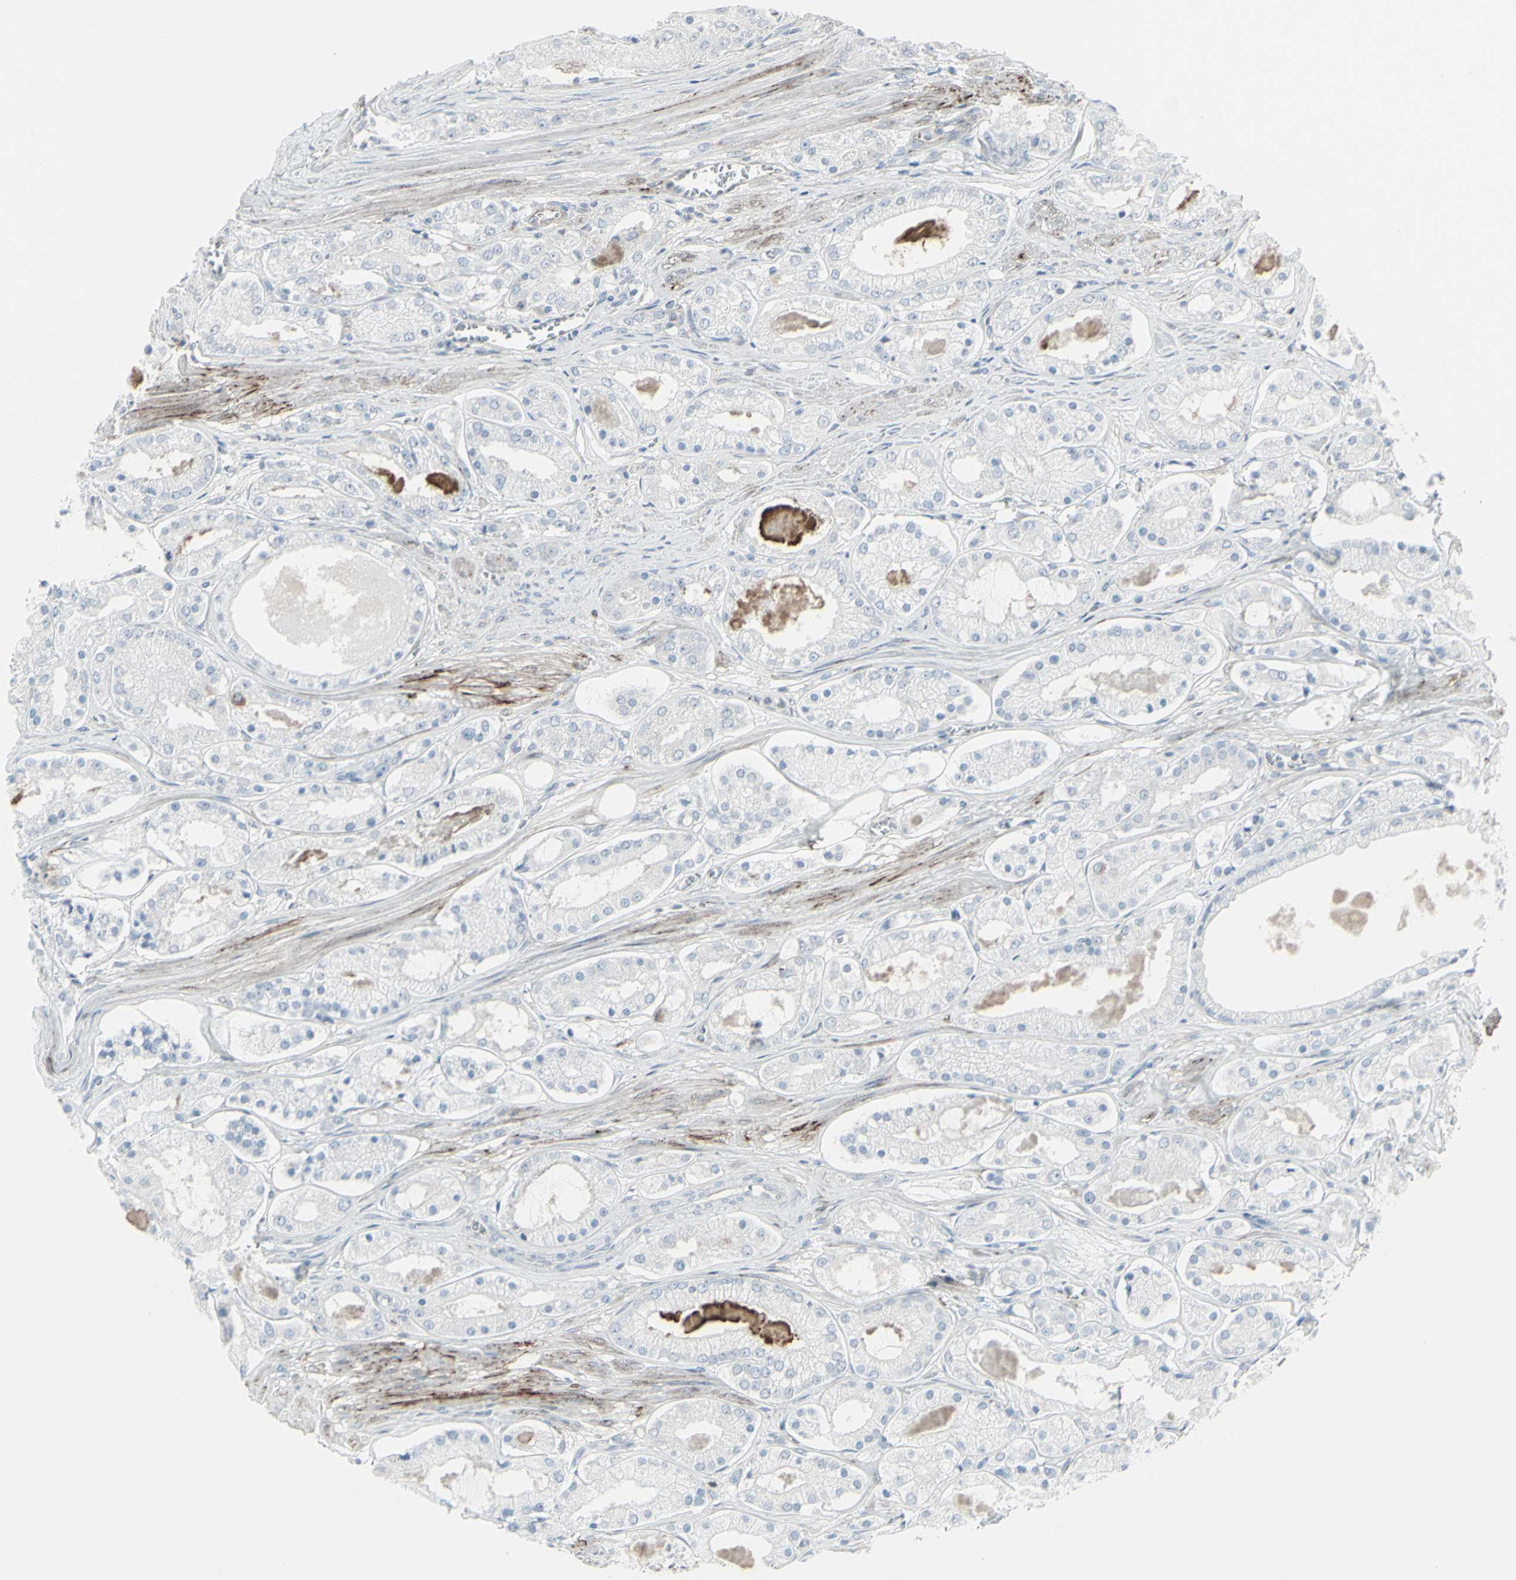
{"staining": {"intensity": "negative", "quantity": "none", "location": "none"}, "tissue": "prostate cancer", "cell_type": "Tumor cells", "image_type": "cancer", "snomed": [{"axis": "morphology", "description": "Adenocarcinoma, High grade"}, {"axis": "topography", "description": "Prostate"}], "caption": "A high-resolution photomicrograph shows immunohistochemistry (IHC) staining of prostate cancer (high-grade adenocarcinoma), which shows no significant positivity in tumor cells. (DAB immunohistochemistry (IHC) with hematoxylin counter stain).", "gene": "GJA1", "patient": {"sex": "male", "age": 66}}